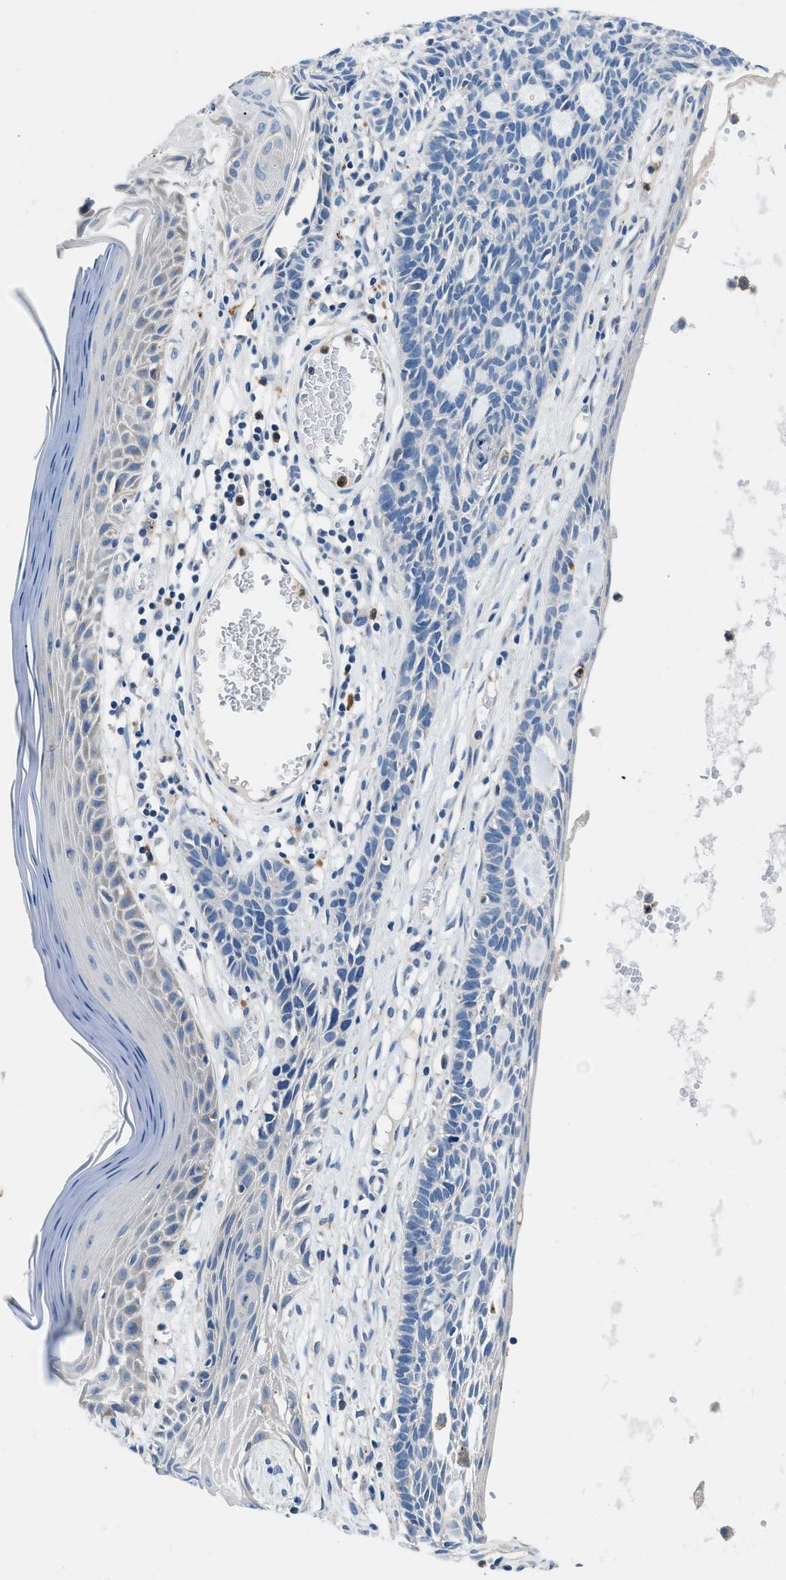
{"staining": {"intensity": "negative", "quantity": "none", "location": "none"}, "tissue": "skin cancer", "cell_type": "Tumor cells", "image_type": "cancer", "snomed": [{"axis": "morphology", "description": "Basal cell carcinoma"}, {"axis": "topography", "description": "Skin"}], "caption": "Immunohistochemistry (IHC) photomicrograph of human skin basal cell carcinoma stained for a protein (brown), which demonstrates no positivity in tumor cells.", "gene": "ADGRE3", "patient": {"sex": "male", "age": 67}}